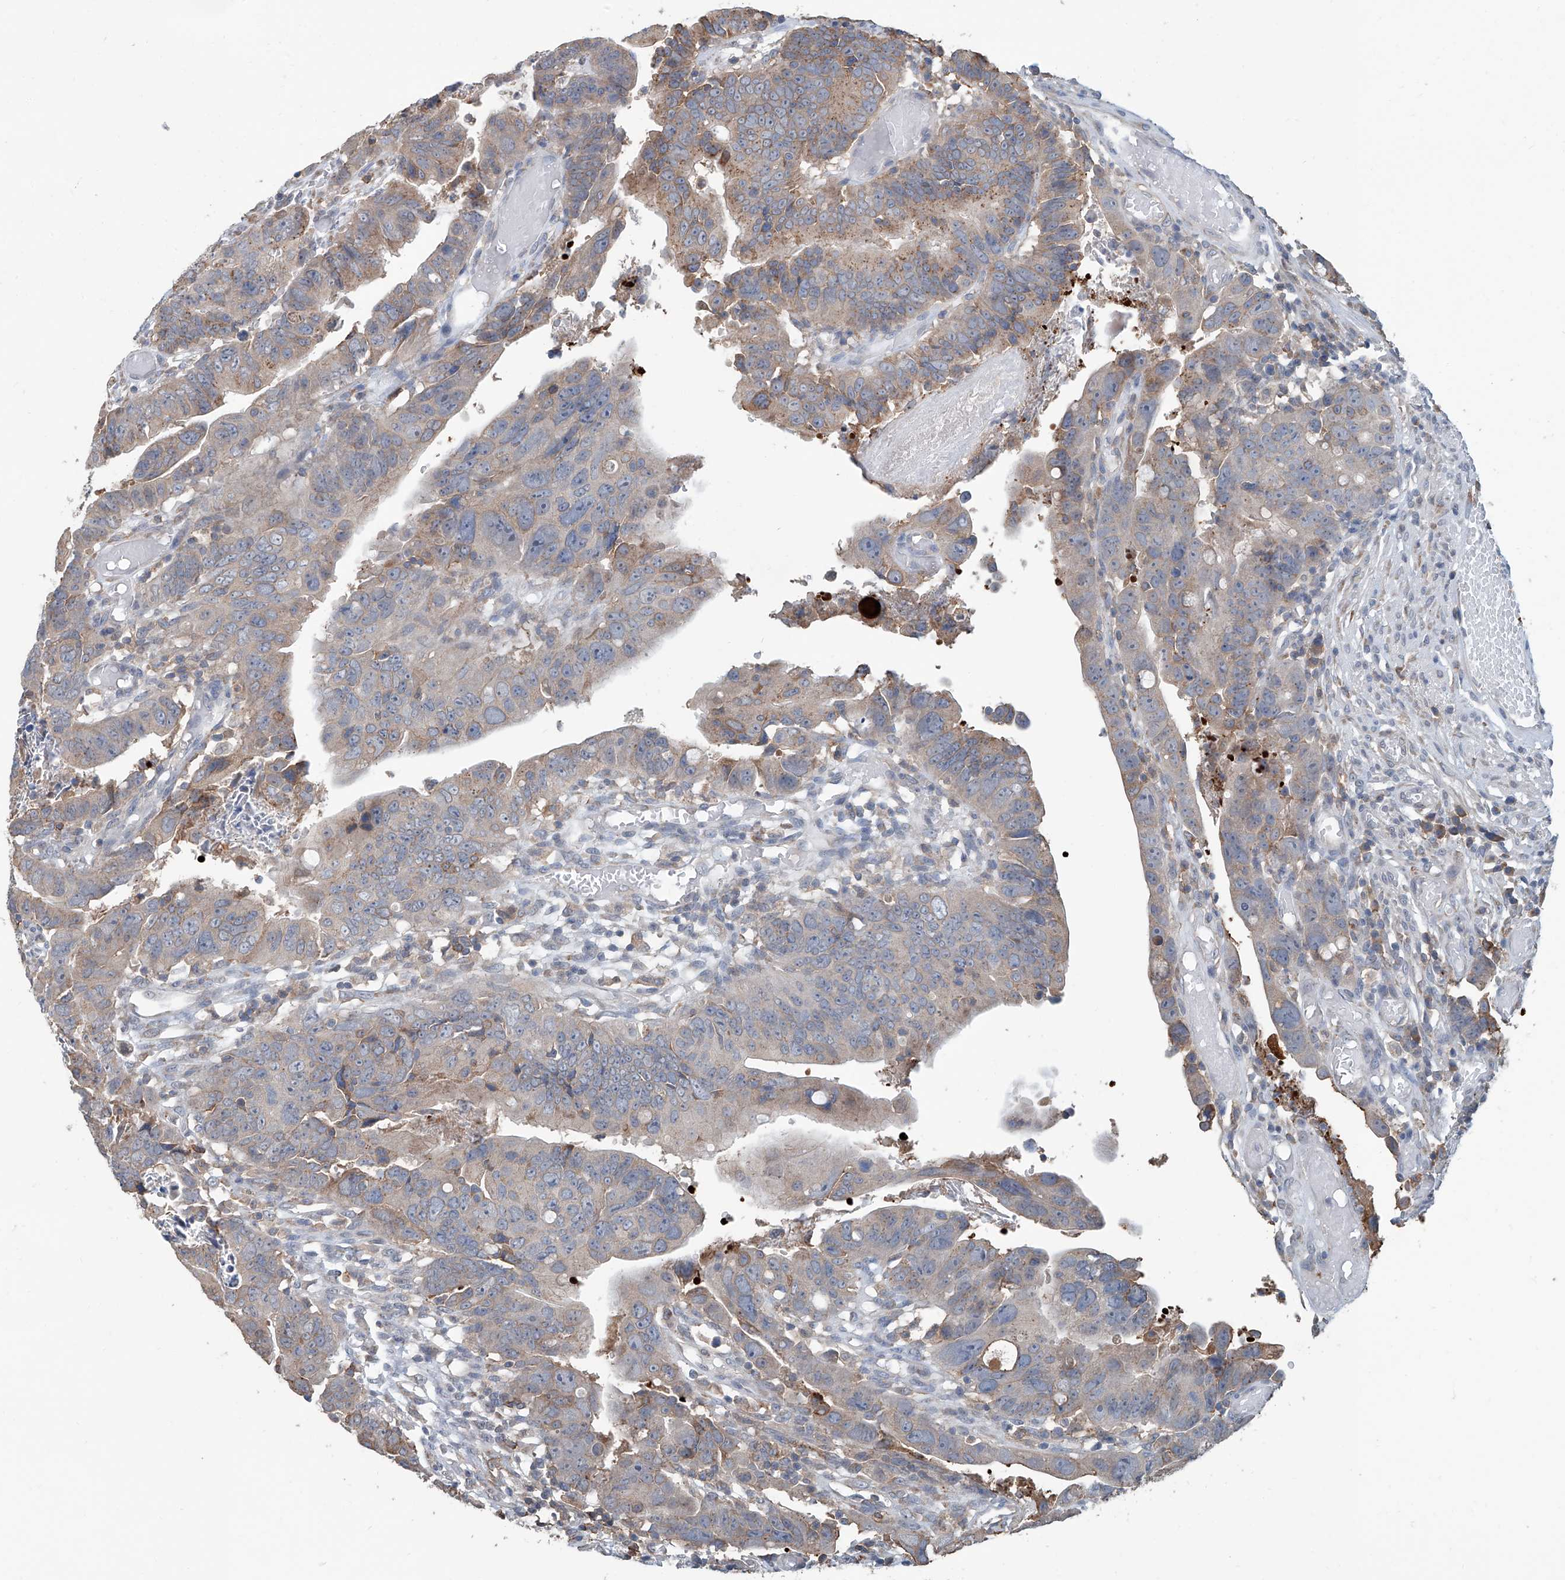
{"staining": {"intensity": "weak", "quantity": "25%-75%", "location": "cytoplasmic/membranous"}, "tissue": "colorectal cancer", "cell_type": "Tumor cells", "image_type": "cancer", "snomed": [{"axis": "morphology", "description": "Adenocarcinoma, NOS"}, {"axis": "topography", "description": "Rectum"}], "caption": "Approximately 25%-75% of tumor cells in colorectal cancer (adenocarcinoma) display weak cytoplasmic/membranous protein staining as visualized by brown immunohistochemical staining.", "gene": "KCNK10", "patient": {"sex": "female", "age": 65}}